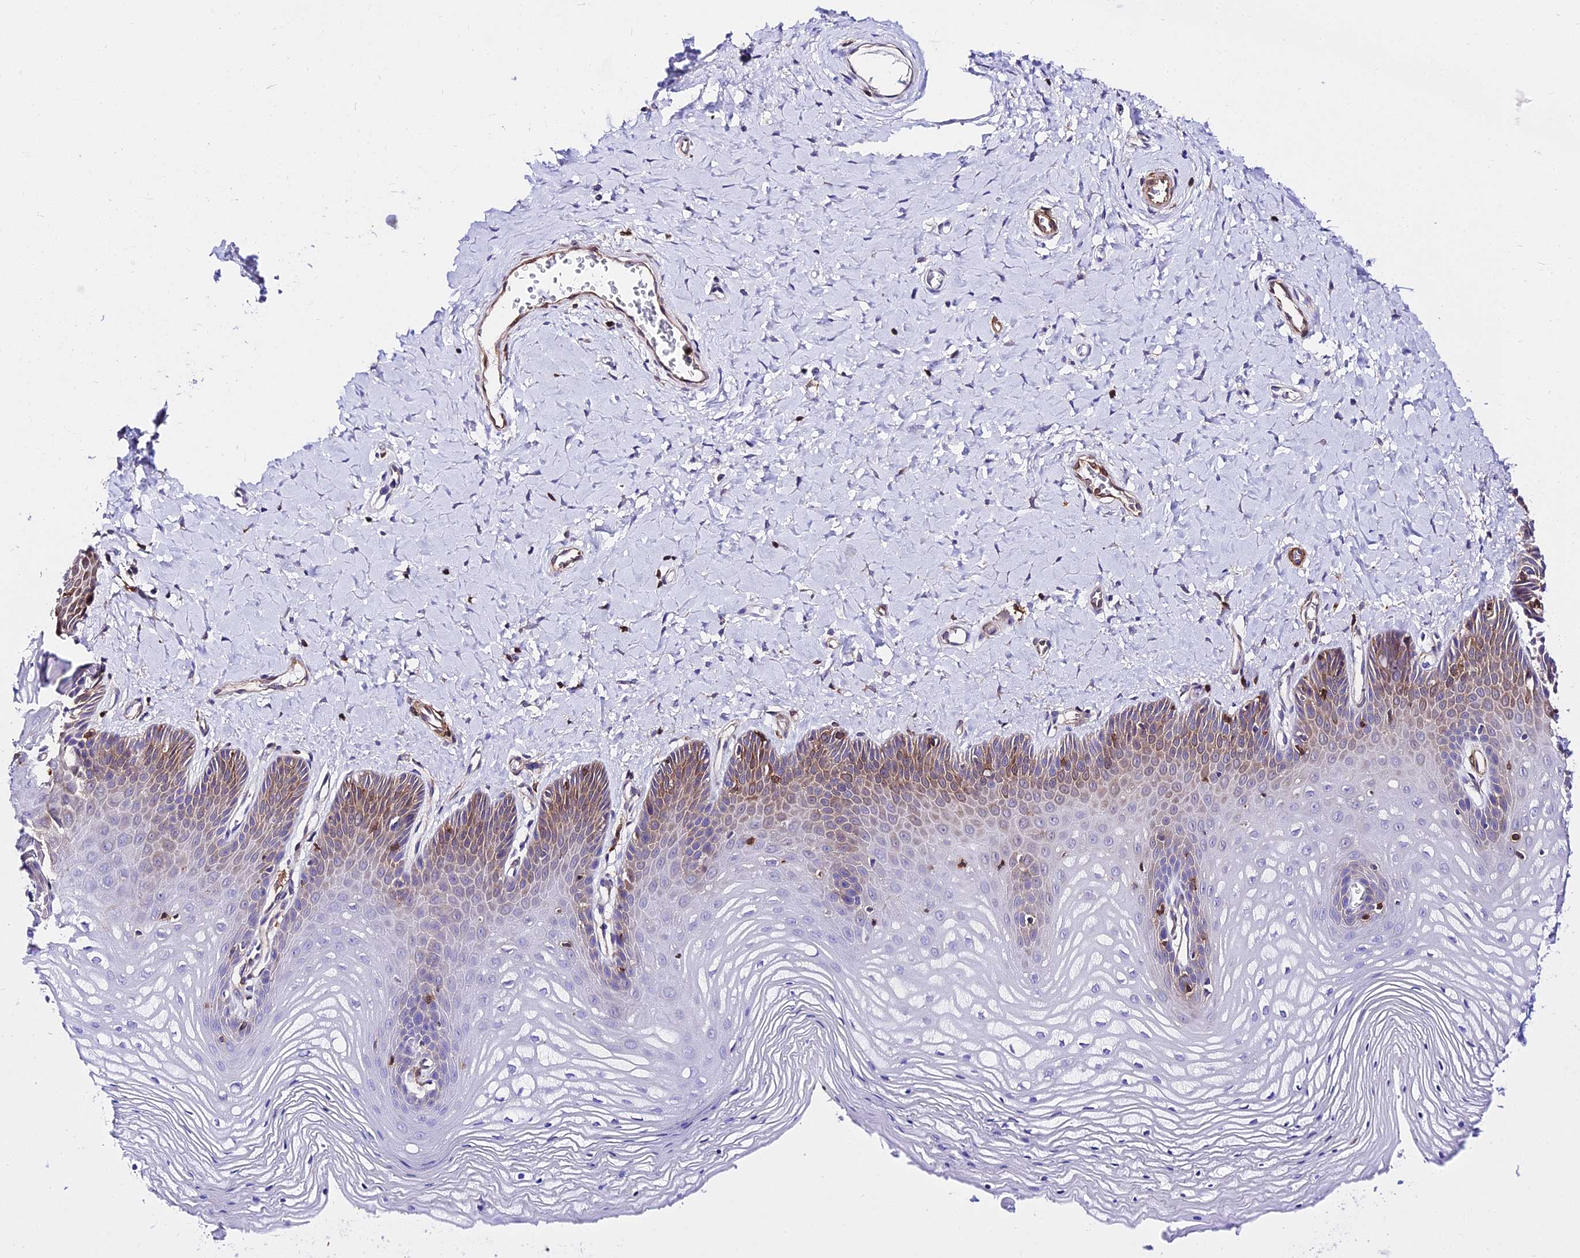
{"staining": {"intensity": "moderate", "quantity": "25%-75%", "location": "cytoplasmic/membranous"}, "tissue": "vagina", "cell_type": "Squamous epithelial cells", "image_type": "normal", "snomed": [{"axis": "morphology", "description": "Normal tissue, NOS"}, {"axis": "topography", "description": "Vagina"}], "caption": "Immunohistochemistry image of normal vagina stained for a protein (brown), which exhibits medium levels of moderate cytoplasmic/membranous positivity in about 25%-75% of squamous epithelial cells.", "gene": "CSRP1", "patient": {"sex": "female", "age": 65}}